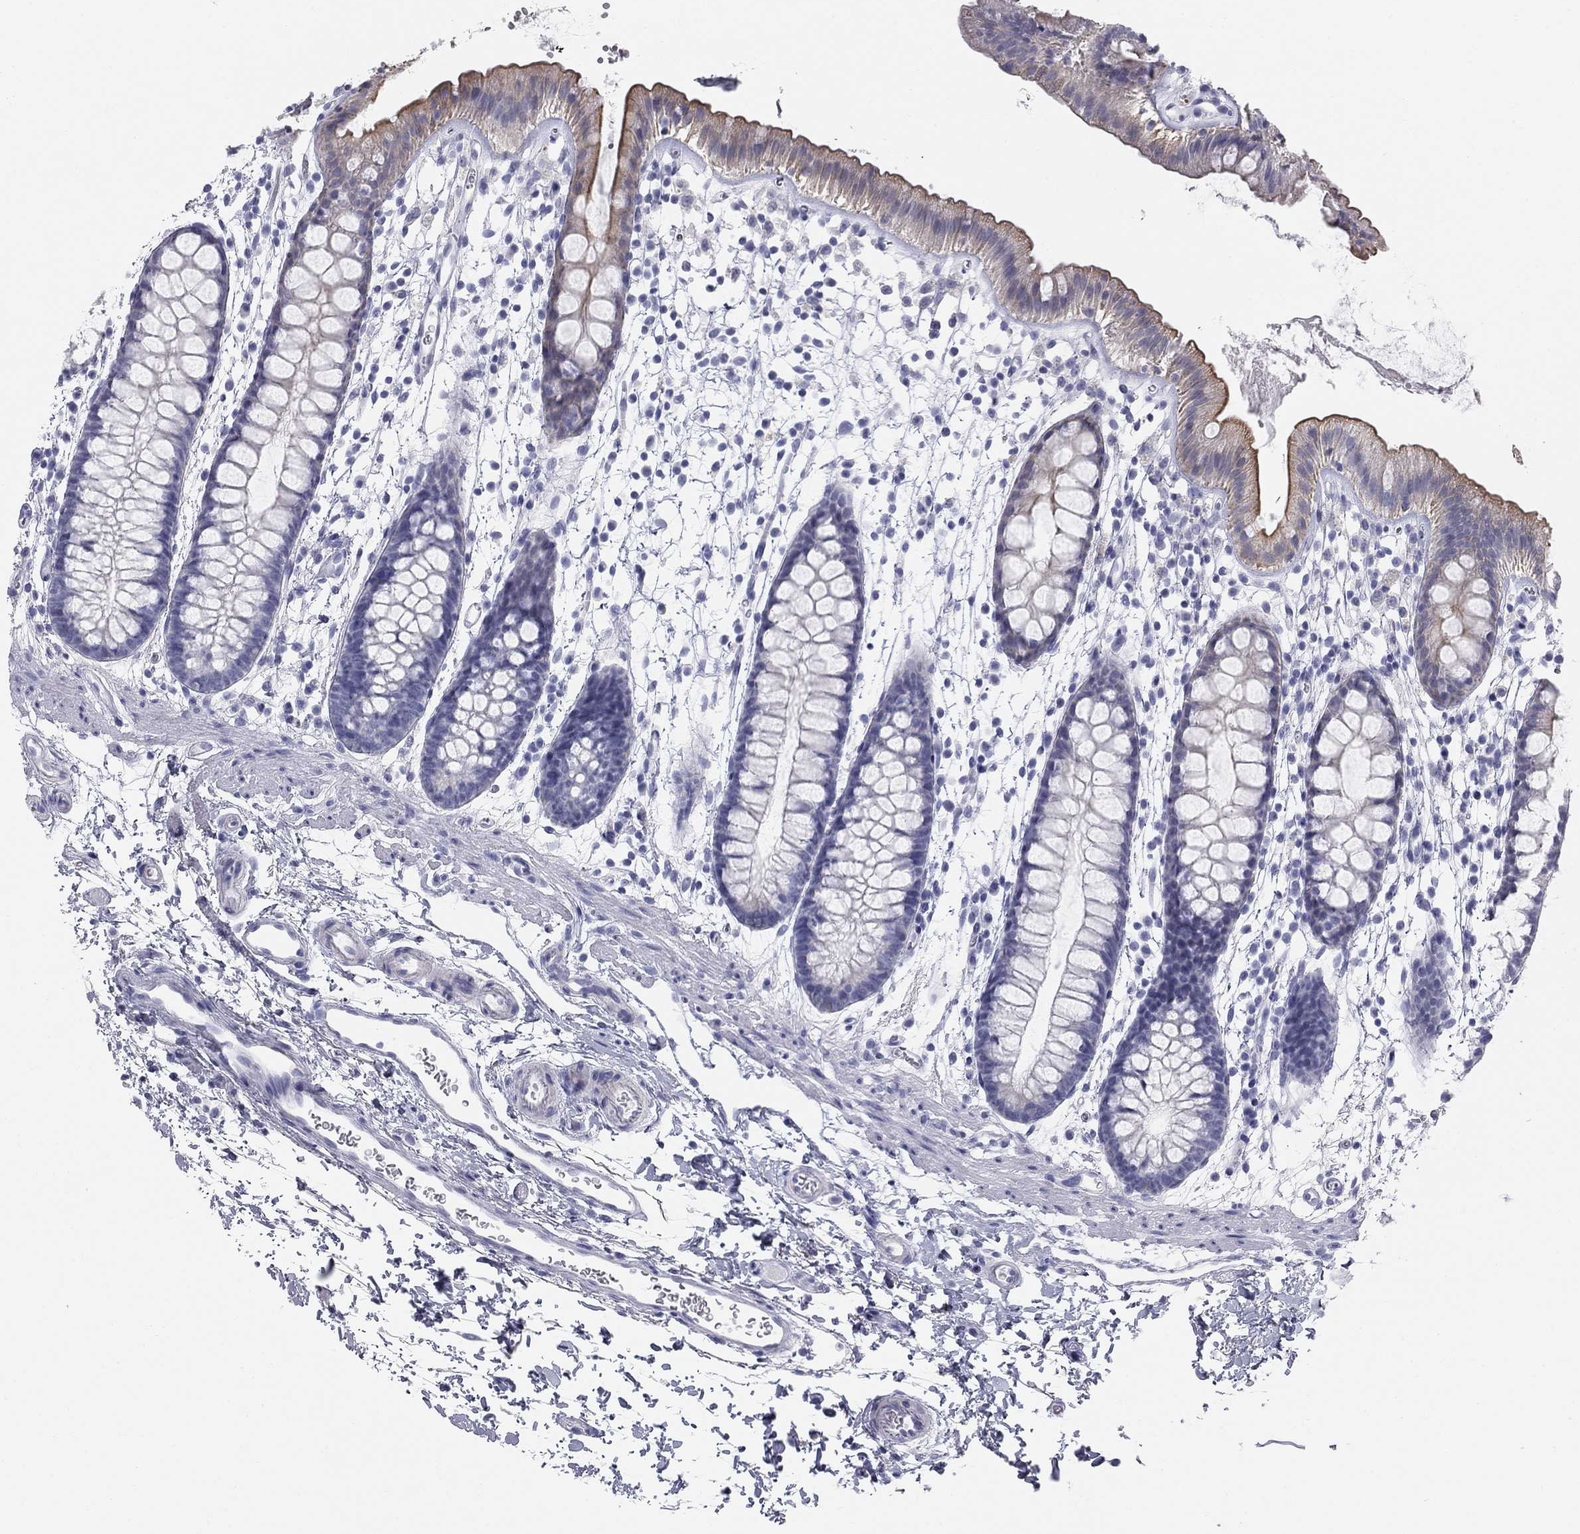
{"staining": {"intensity": "moderate", "quantity": "<25%", "location": "cytoplasmic/membranous"}, "tissue": "rectum", "cell_type": "Glandular cells", "image_type": "normal", "snomed": [{"axis": "morphology", "description": "Normal tissue, NOS"}, {"axis": "topography", "description": "Rectum"}], "caption": "Moderate cytoplasmic/membranous staining is present in approximately <25% of glandular cells in normal rectum. Nuclei are stained in blue.", "gene": "SULT2B1", "patient": {"sex": "male", "age": 57}}